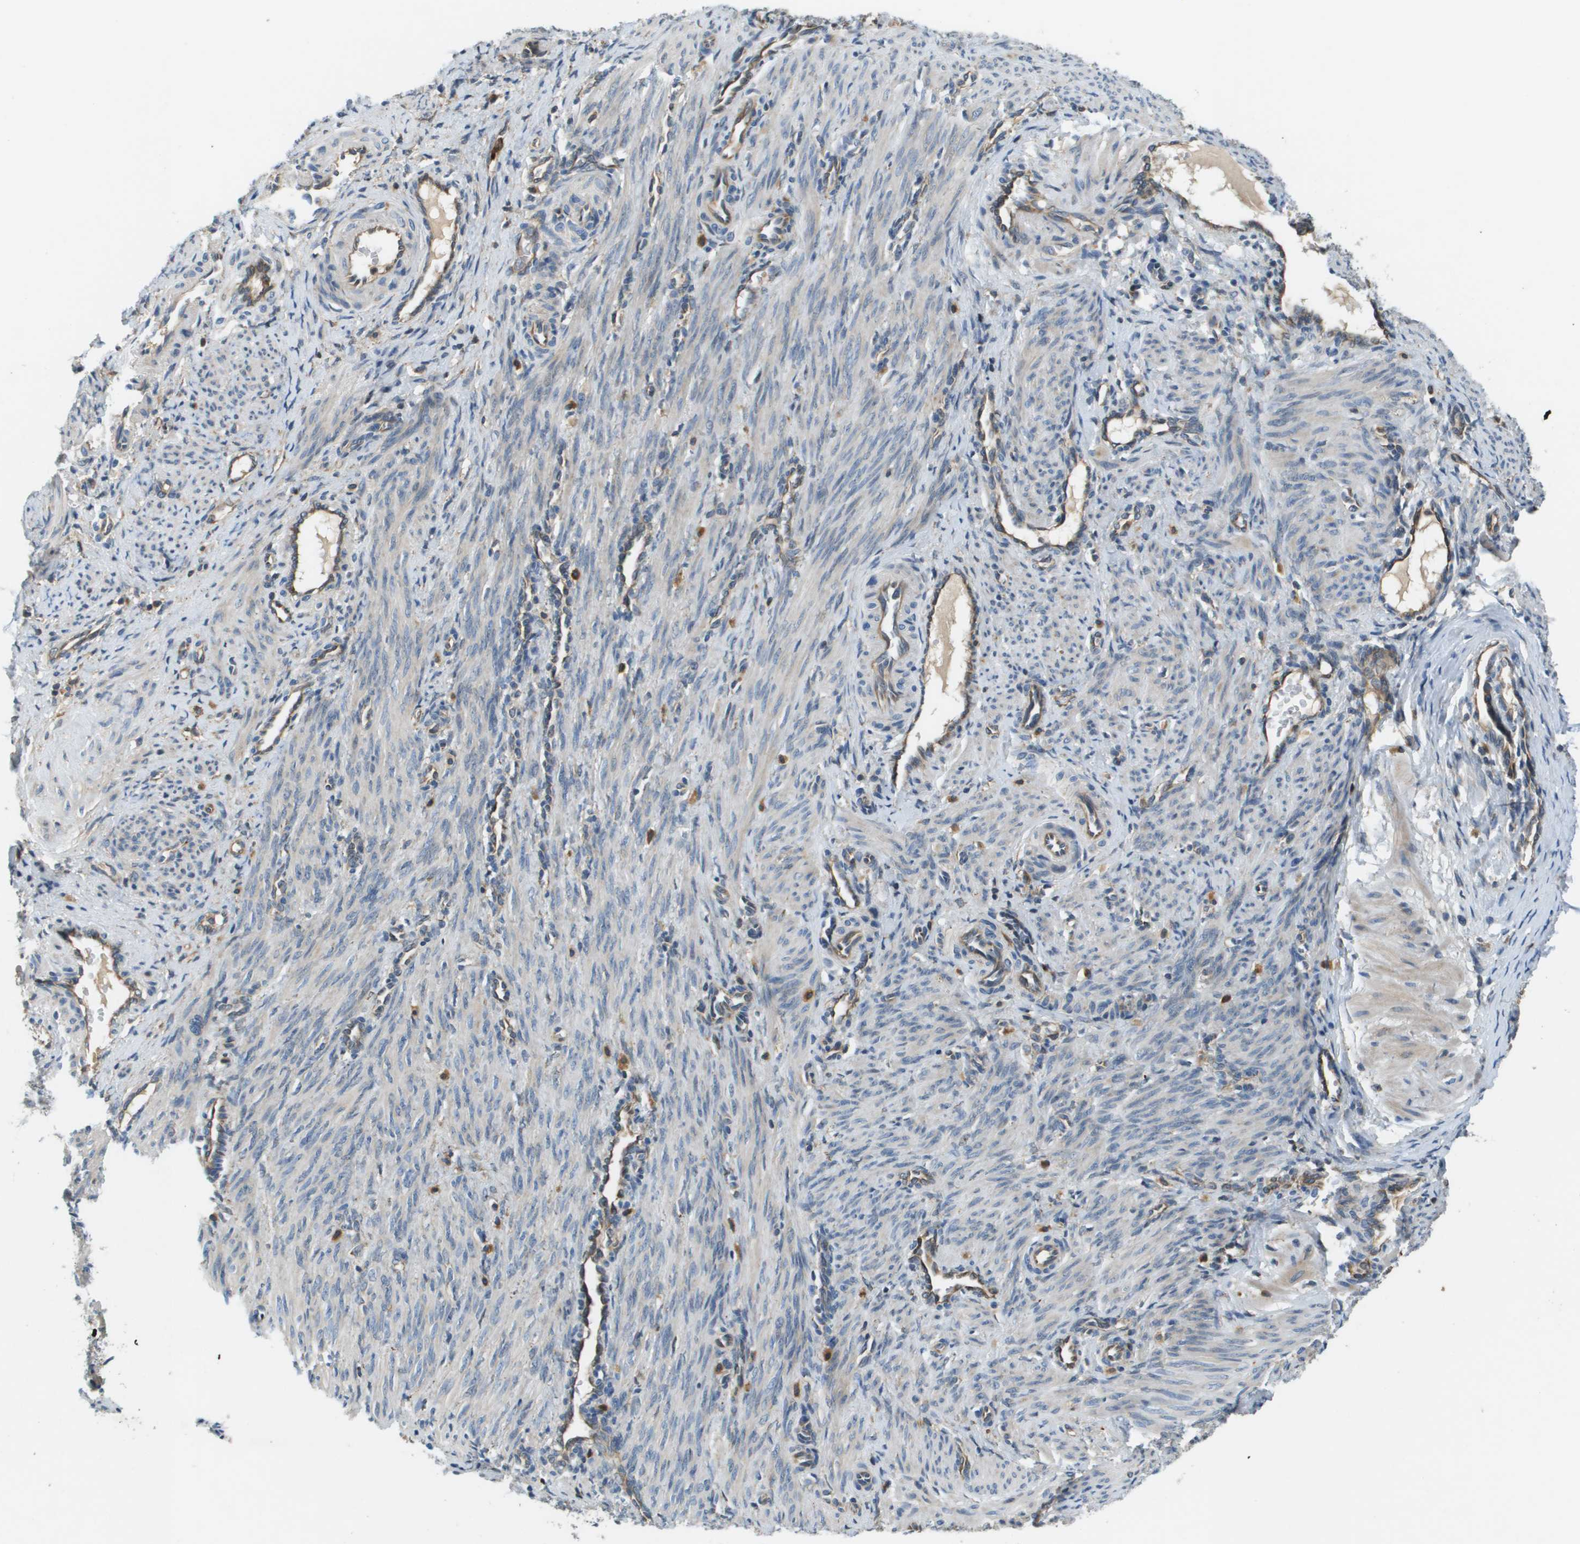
{"staining": {"intensity": "weak", "quantity": "25%-75%", "location": "cytoplasmic/membranous"}, "tissue": "smooth muscle", "cell_type": "Smooth muscle cells", "image_type": "normal", "snomed": [{"axis": "morphology", "description": "Normal tissue, NOS"}, {"axis": "topography", "description": "Endometrium"}], "caption": "A brown stain shows weak cytoplasmic/membranous expression of a protein in smooth muscle cells of unremarkable smooth muscle. (brown staining indicates protein expression, while blue staining denotes nuclei).", "gene": "SAMSN1", "patient": {"sex": "female", "age": 33}}